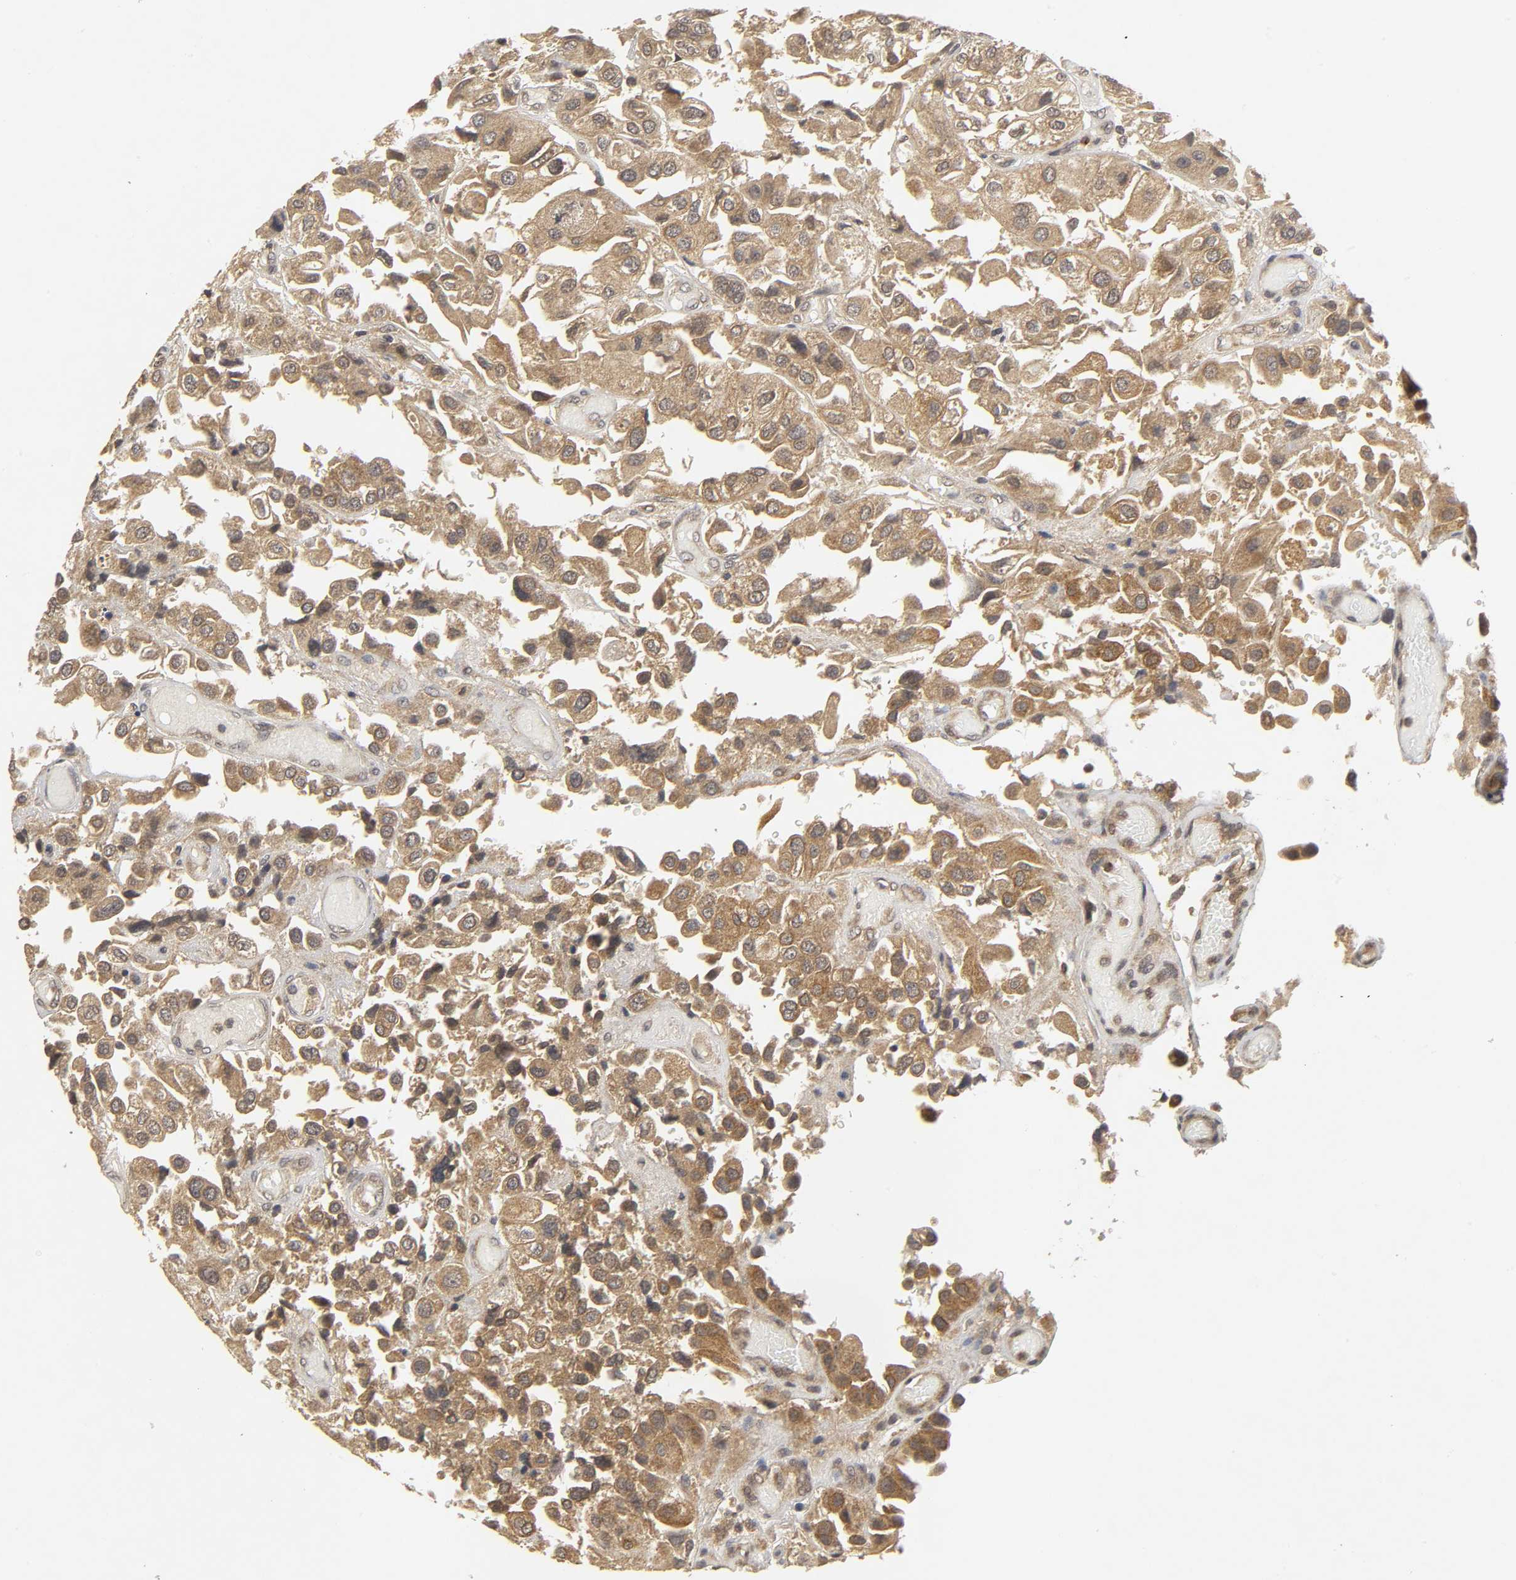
{"staining": {"intensity": "moderate", "quantity": ">75%", "location": "cytoplasmic/membranous"}, "tissue": "urothelial cancer", "cell_type": "Tumor cells", "image_type": "cancer", "snomed": [{"axis": "morphology", "description": "Urothelial carcinoma, High grade"}, {"axis": "topography", "description": "Urinary bladder"}], "caption": "A high-resolution photomicrograph shows immunohistochemistry staining of urothelial carcinoma (high-grade), which demonstrates moderate cytoplasmic/membranous staining in about >75% of tumor cells.", "gene": "TRAF6", "patient": {"sex": "female", "age": 64}}